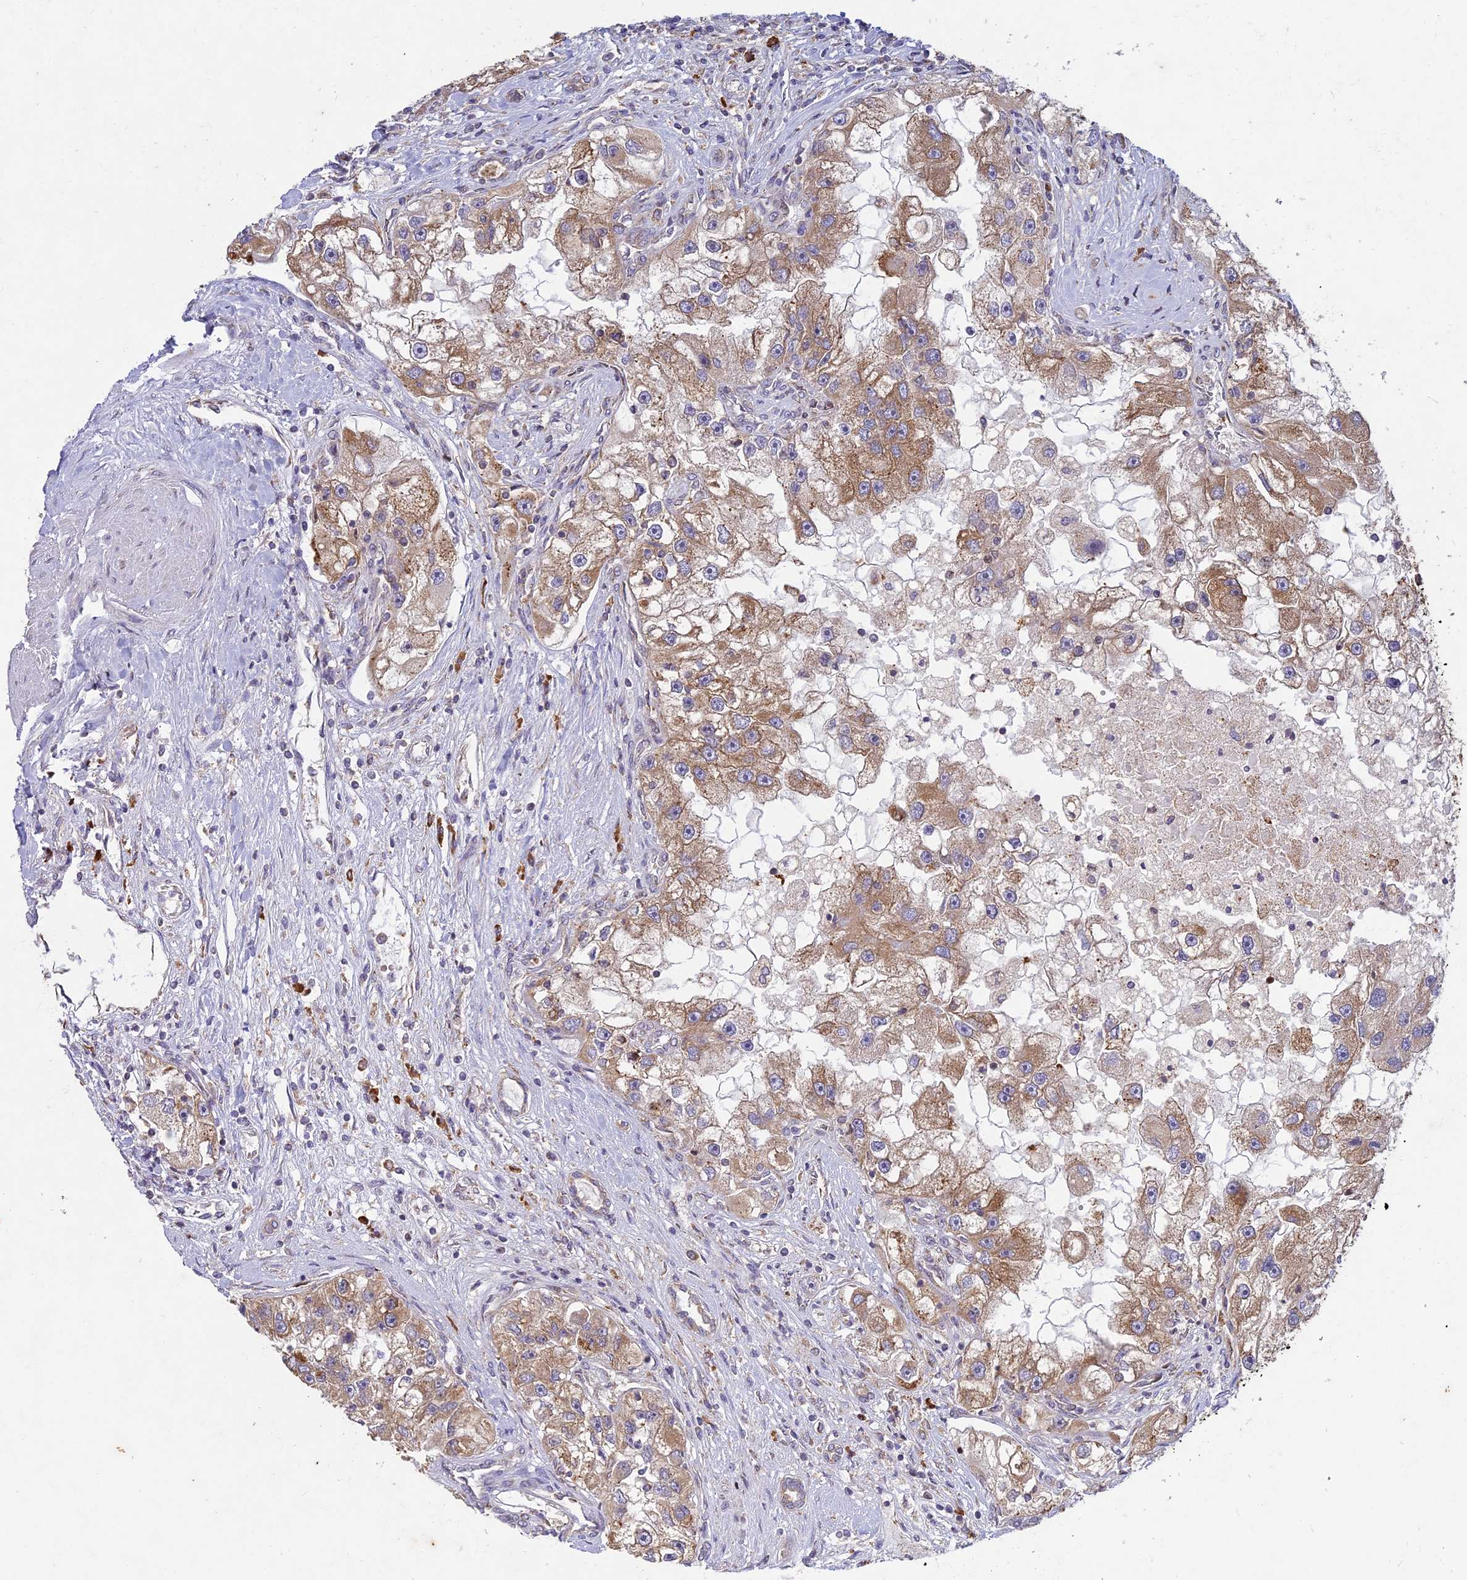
{"staining": {"intensity": "moderate", "quantity": "25%-75%", "location": "cytoplasmic/membranous"}, "tissue": "renal cancer", "cell_type": "Tumor cells", "image_type": "cancer", "snomed": [{"axis": "morphology", "description": "Adenocarcinoma, NOS"}, {"axis": "topography", "description": "Kidney"}], "caption": "This micrograph shows IHC staining of human renal cancer (adenocarcinoma), with medium moderate cytoplasmic/membranous positivity in about 25%-75% of tumor cells.", "gene": "NXNL2", "patient": {"sex": "male", "age": 63}}